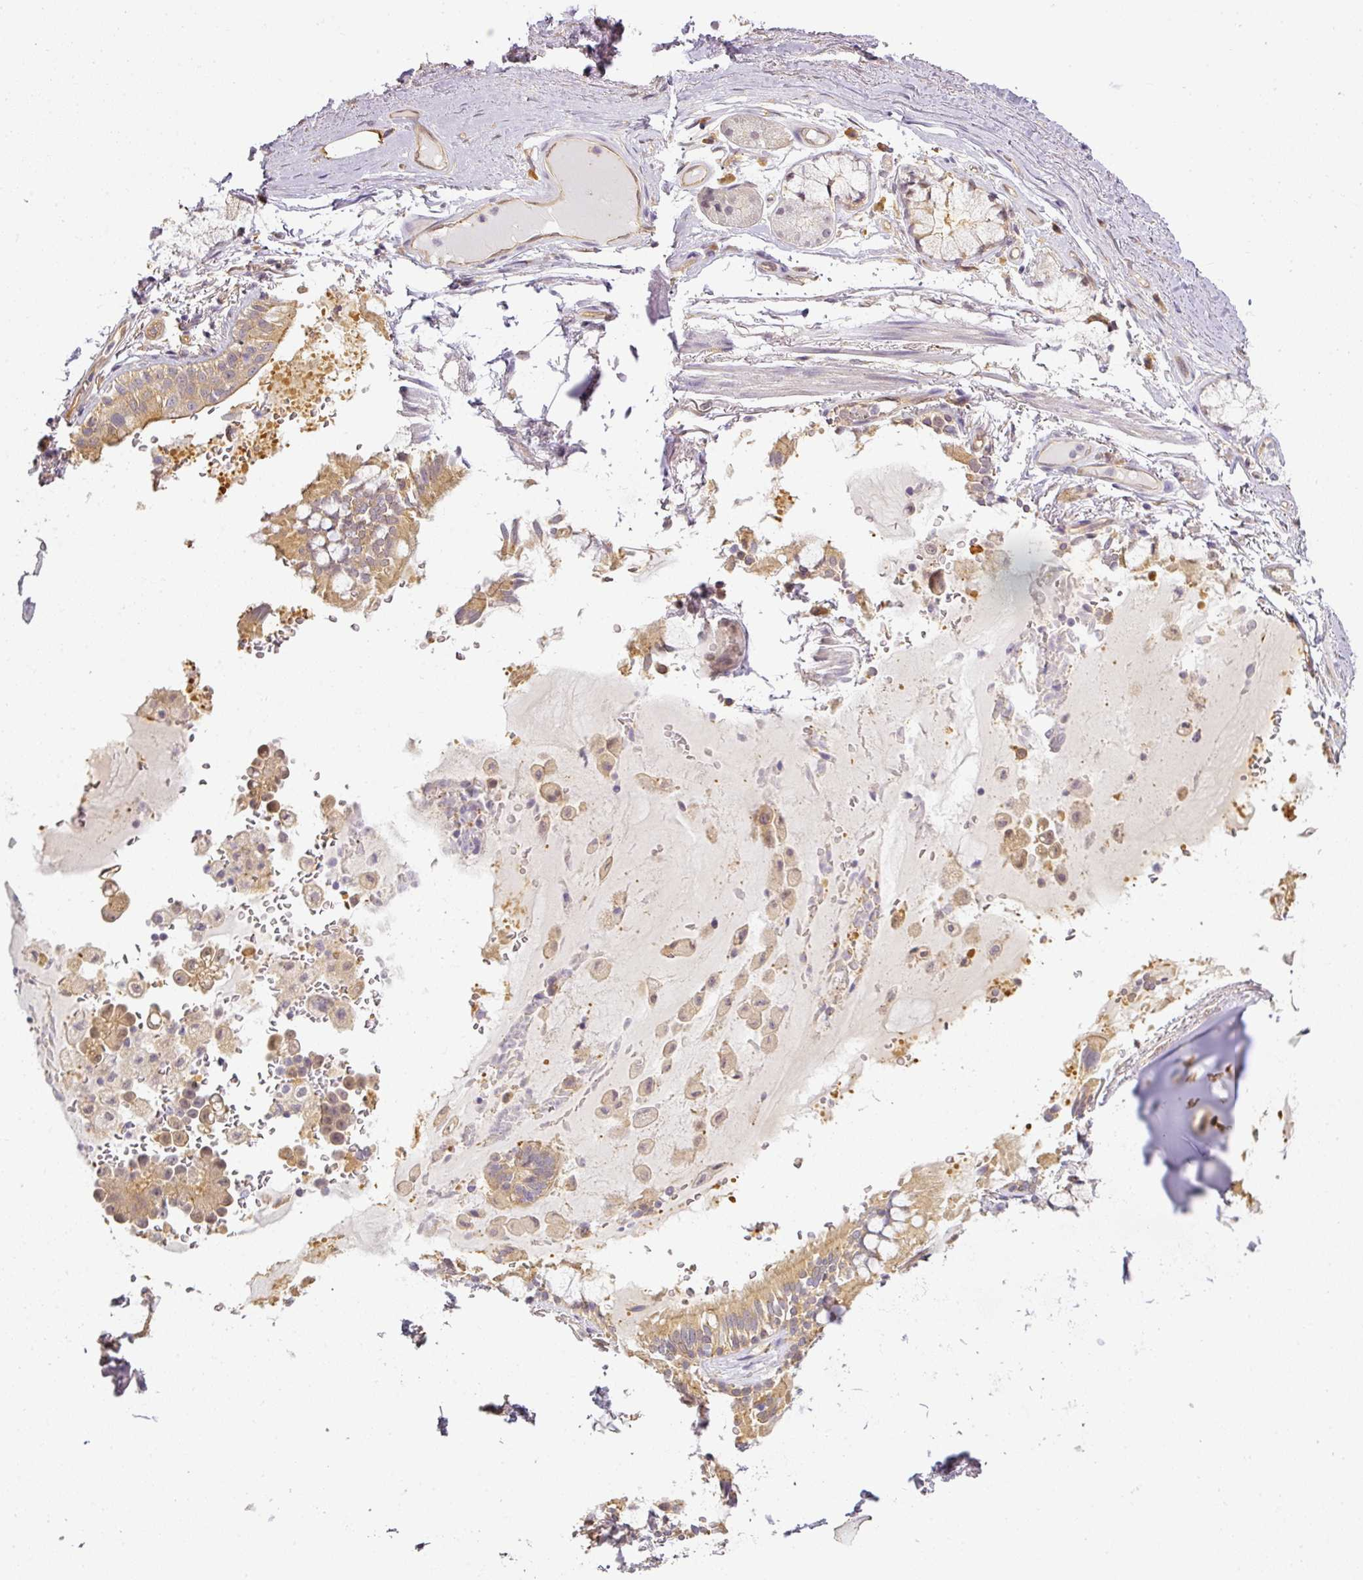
{"staining": {"intensity": "weak", "quantity": "25%-75%", "location": "cytoplasmic/membranous"}, "tissue": "soft tissue", "cell_type": "Chondrocytes", "image_type": "normal", "snomed": [{"axis": "morphology", "description": "Normal tissue, NOS"}, {"axis": "topography", "description": "Bronchus"}], "caption": "IHC micrograph of benign soft tissue: soft tissue stained using IHC displays low levels of weak protein expression localized specifically in the cytoplasmic/membranous of chondrocytes, appearing as a cytoplasmic/membranous brown color.", "gene": "ANKRD18A", "patient": {"sex": "male", "age": 70}}